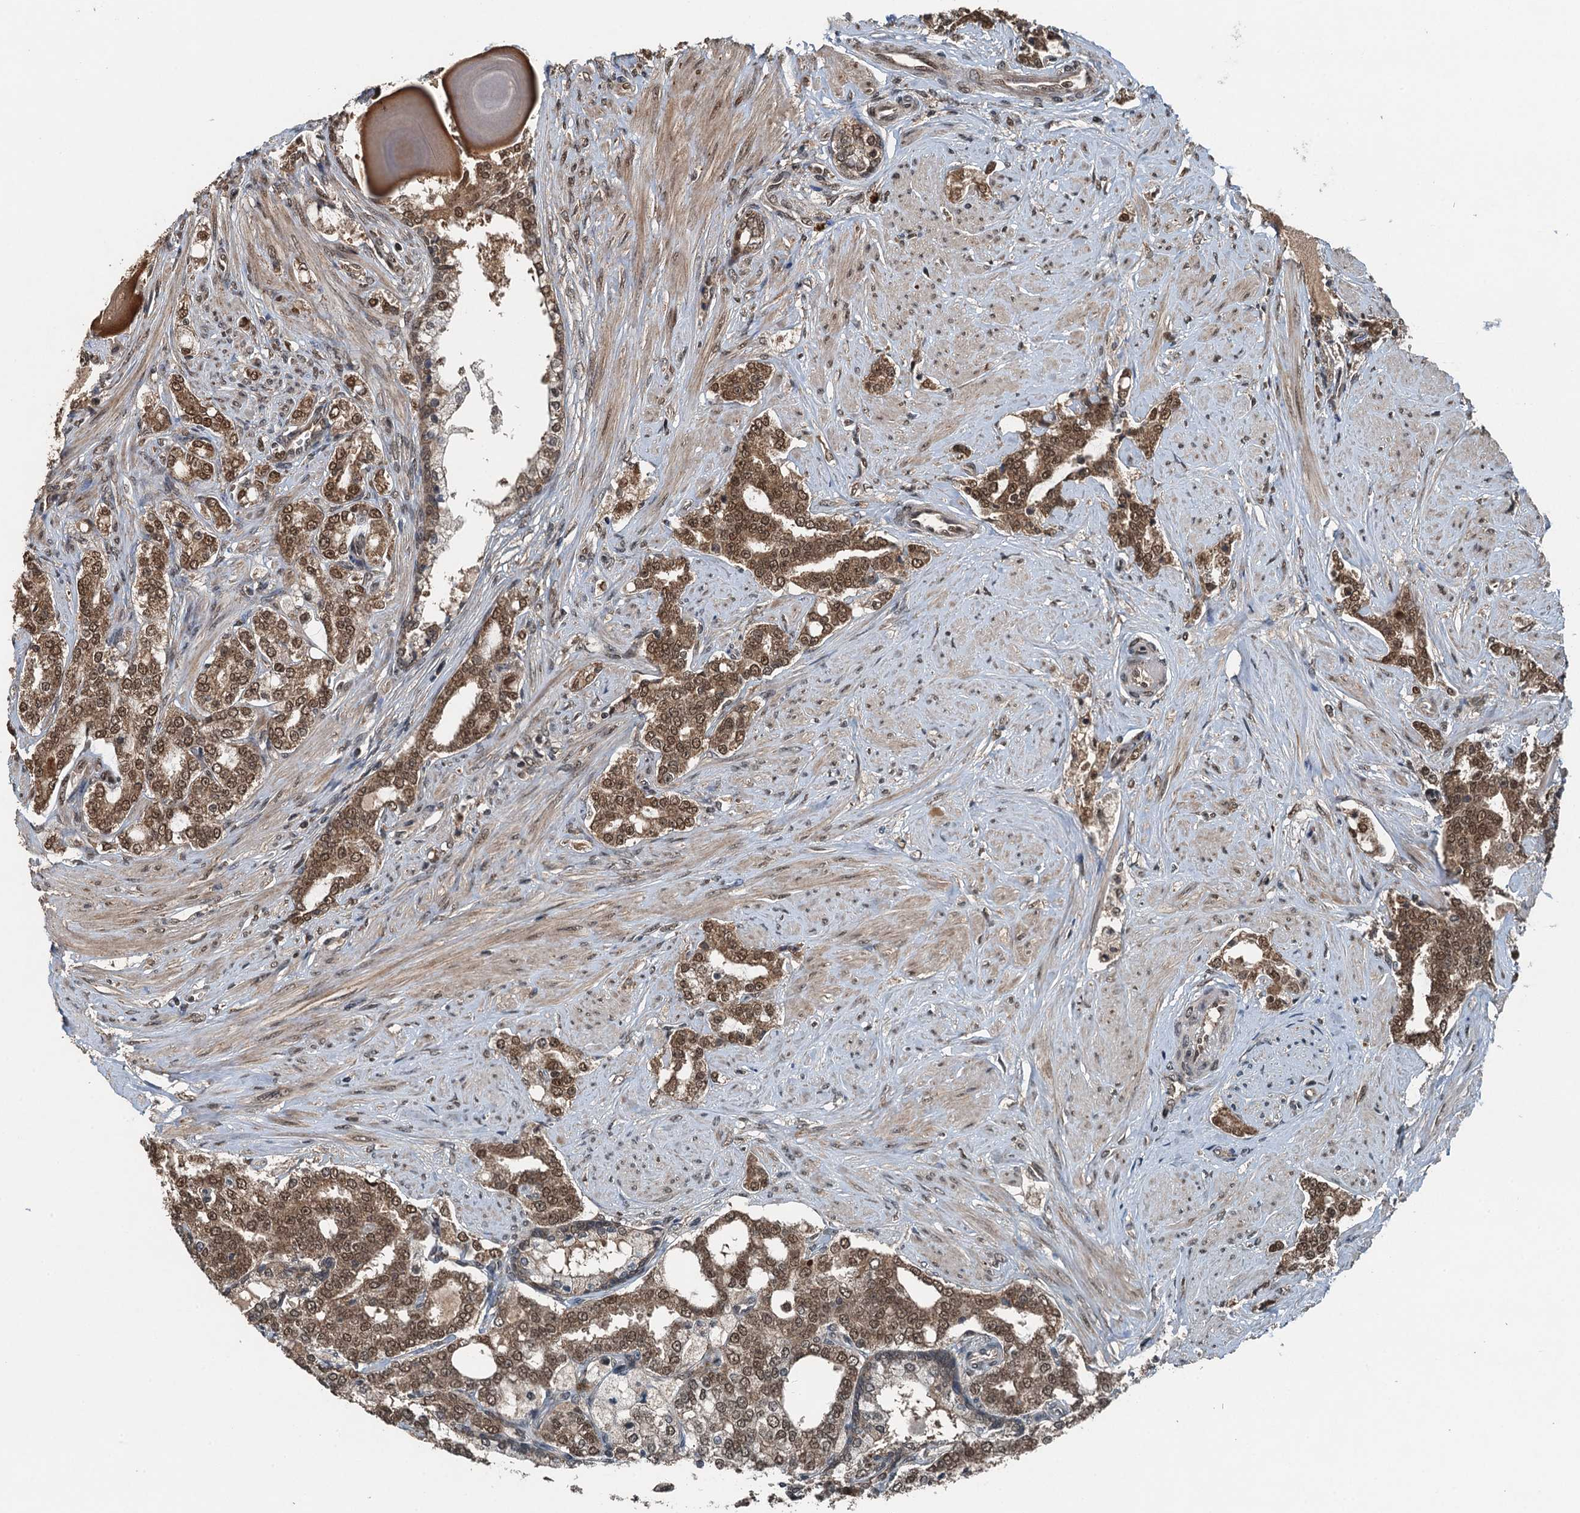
{"staining": {"intensity": "moderate", "quantity": ">75%", "location": "cytoplasmic/membranous,nuclear"}, "tissue": "prostate cancer", "cell_type": "Tumor cells", "image_type": "cancer", "snomed": [{"axis": "morphology", "description": "Adenocarcinoma, High grade"}, {"axis": "topography", "description": "Prostate"}], "caption": "The histopathology image shows immunohistochemical staining of prostate cancer (adenocarcinoma (high-grade)). There is moderate cytoplasmic/membranous and nuclear staining is appreciated in about >75% of tumor cells.", "gene": "UBXN6", "patient": {"sex": "male", "age": 64}}